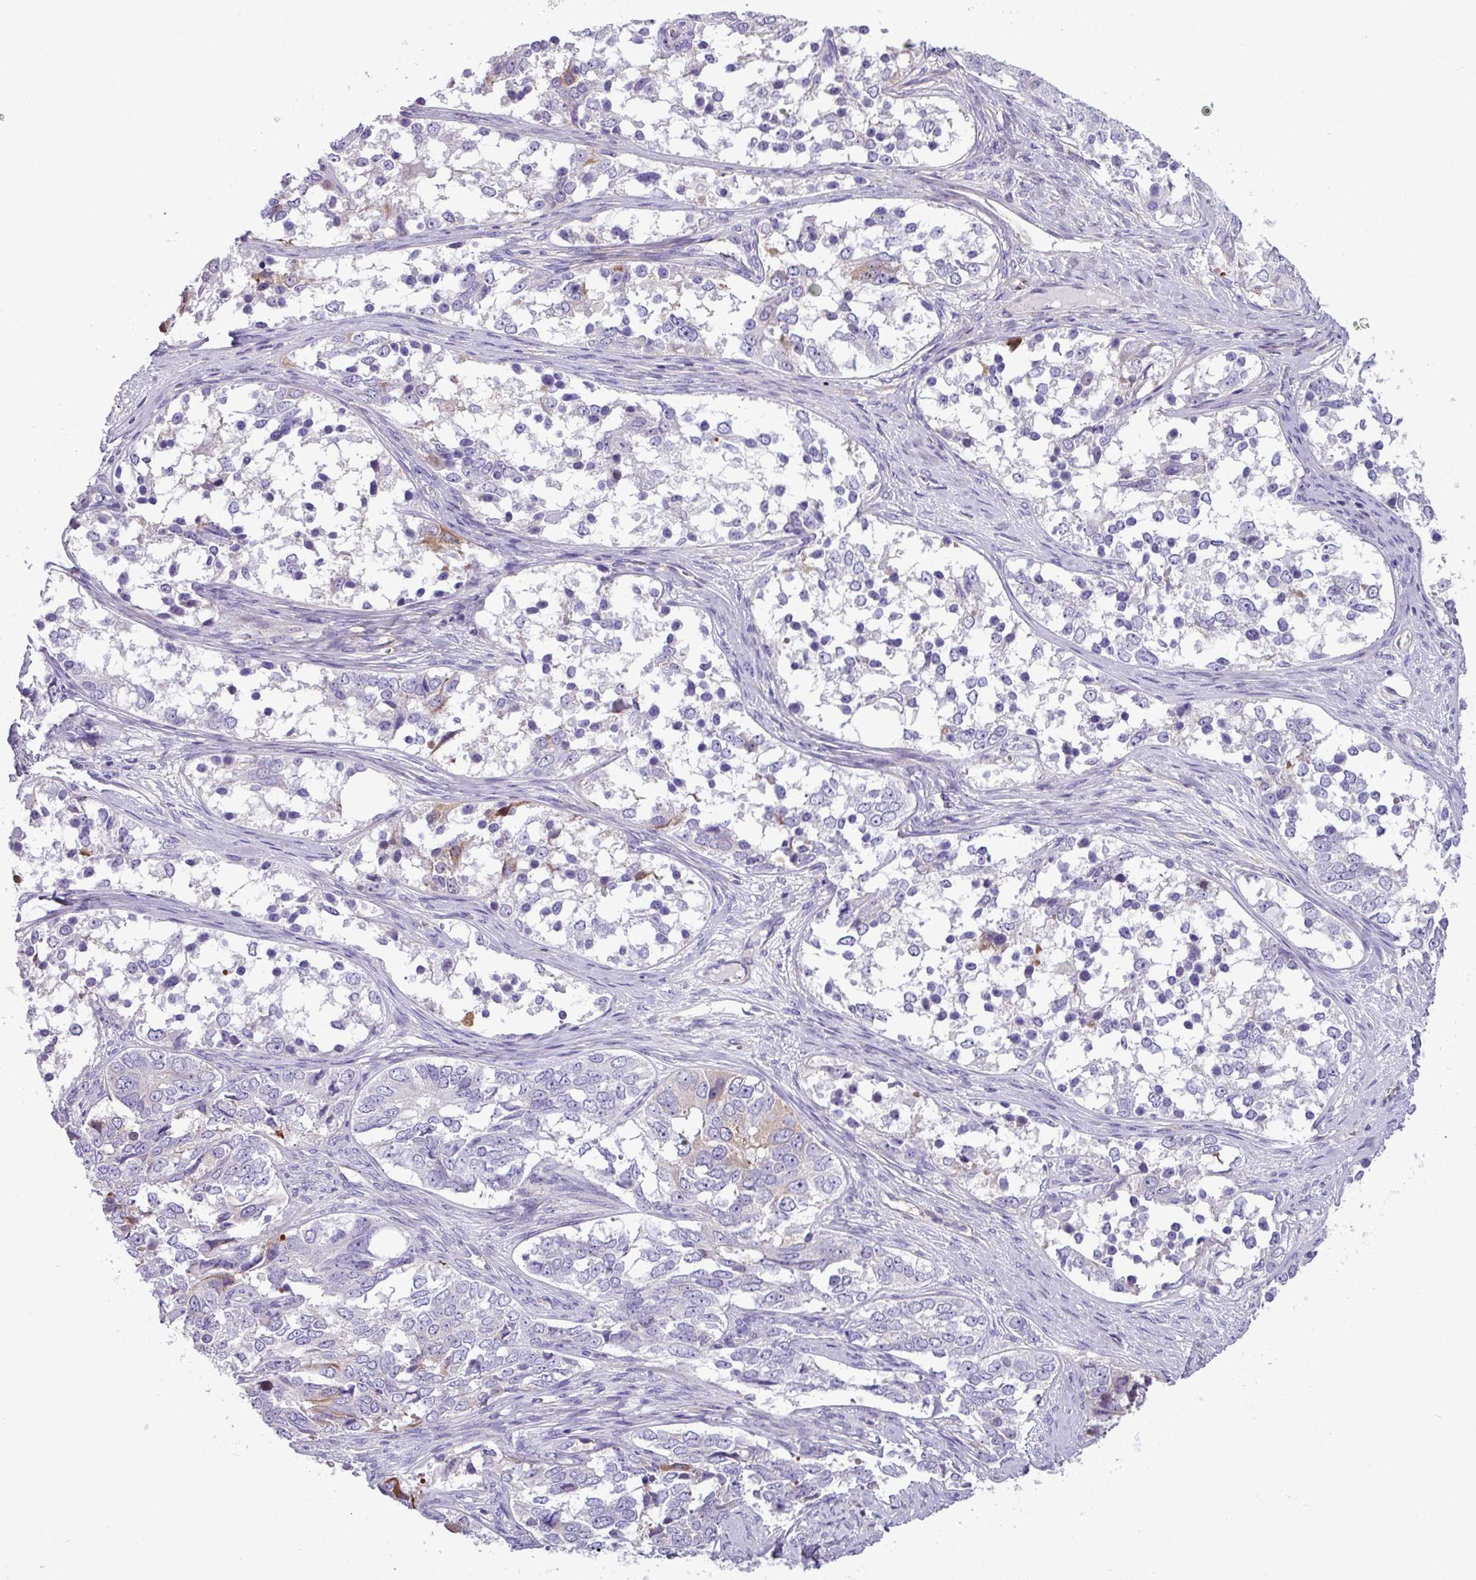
{"staining": {"intensity": "weak", "quantity": "<25%", "location": "cytoplasmic/membranous"}, "tissue": "ovarian cancer", "cell_type": "Tumor cells", "image_type": "cancer", "snomed": [{"axis": "morphology", "description": "Carcinoma, endometroid"}, {"axis": "topography", "description": "Ovary"}], "caption": "This is a histopathology image of immunohistochemistry (IHC) staining of ovarian endometroid carcinoma, which shows no positivity in tumor cells.", "gene": "KIRREL3", "patient": {"sex": "female", "age": 51}}